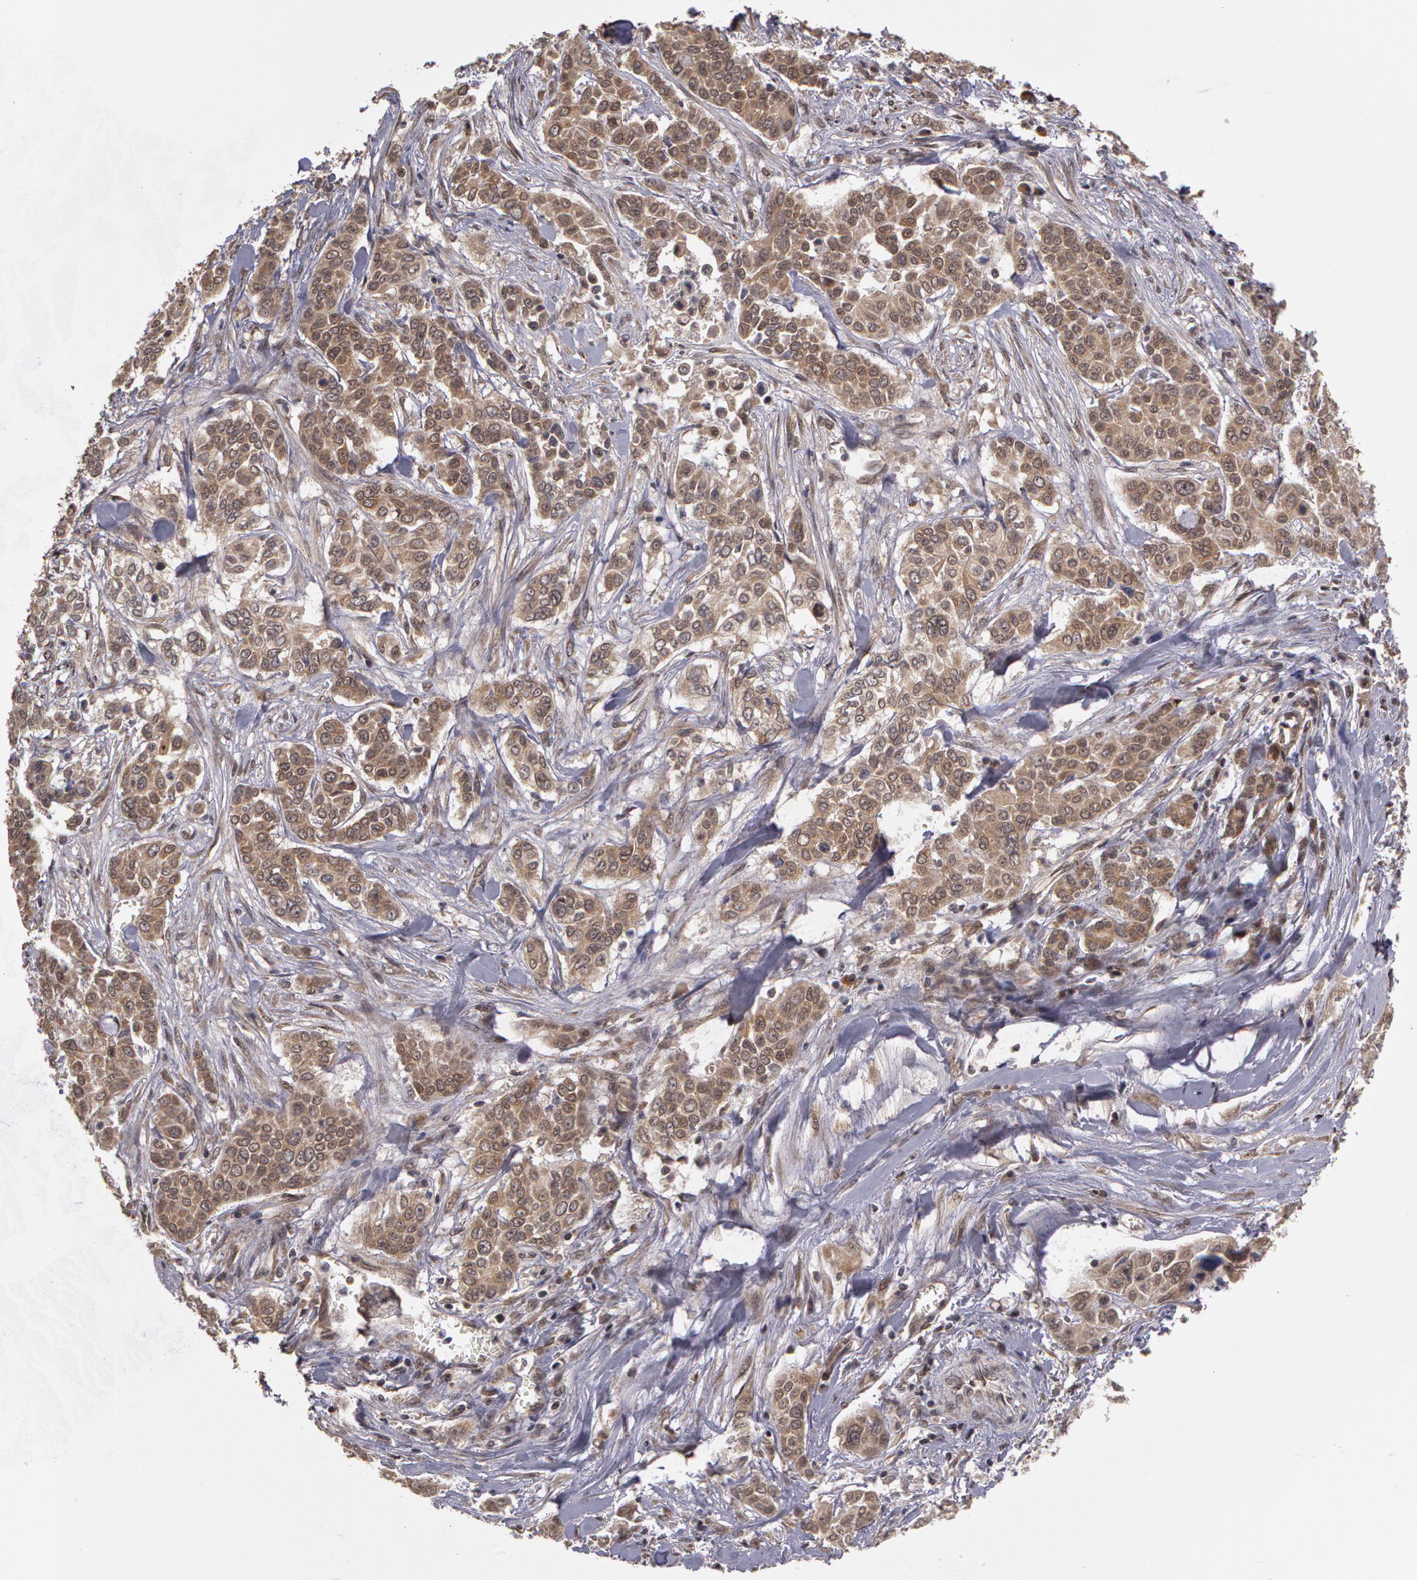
{"staining": {"intensity": "moderate", "quantity": ">75%", "location": "cytoplasmic/membranous"}, "tissue": "pancreatic cancer", "cell_type": "Tumor cells", "image_type": "cancer", "snomed": [{"axis": "morphology", "description": "Adenocarcinoma, NOS"}, {"axis": "topography", "description": "Pancreas"}], "caption": "IHC image of neoplastic tissue: pancreatic cancer (adenocarcinoma) stained using IHC reveals medium levels of moderate protein expression localized specifically in the cytoplasmic/membranous of tumor cells, appearing as a cytoplasmic/membranous brown color.", "gene": "GLIS1", "patient": {"sex": "female", "age": 52}}